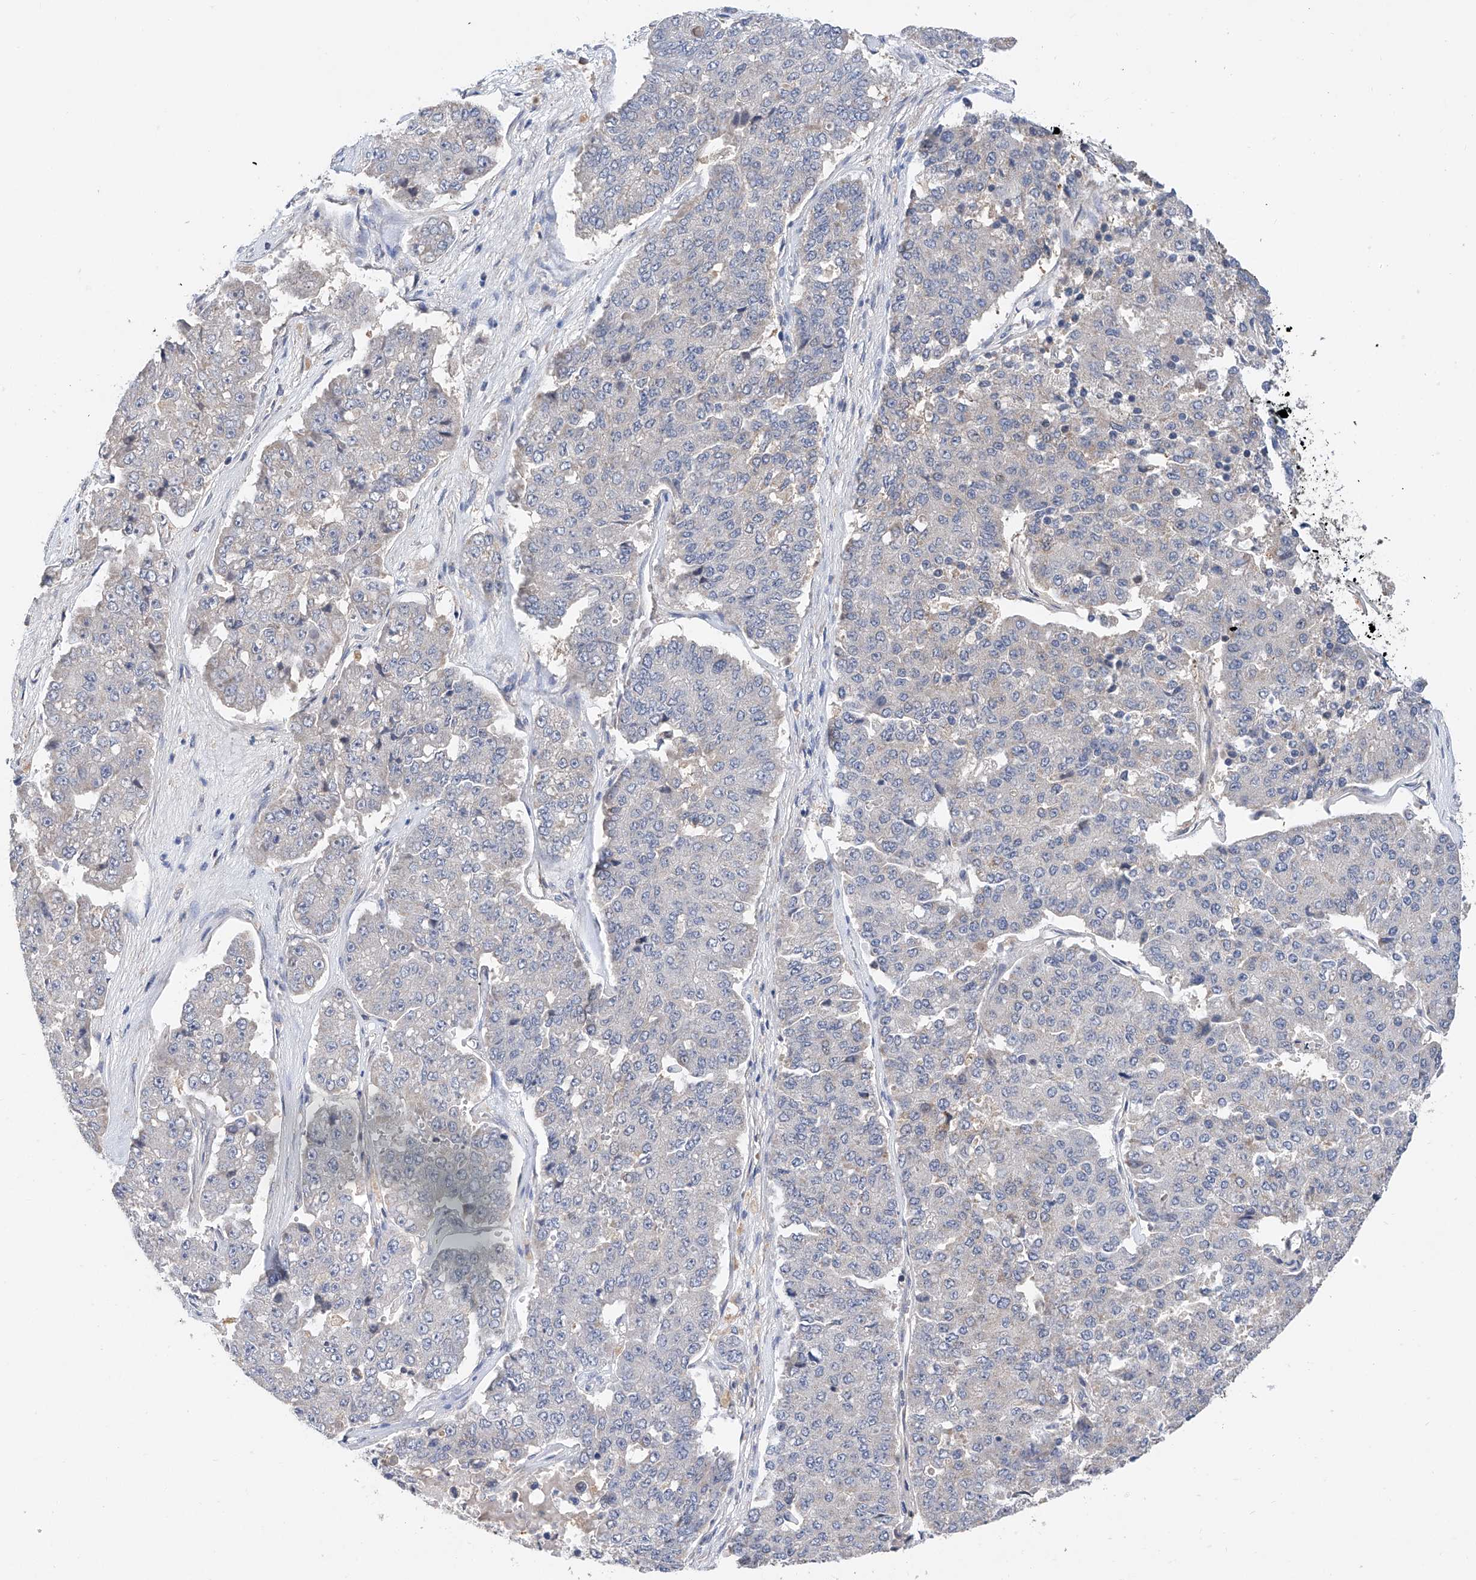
{"staining": {"intensity": "negative", "quantity": "none", "location": "none"}, "tissue": "pancreatic cancer", "cell_type": "Tumor cells", "image_type": "cancer", "snomed": [{"axis": "morphology", "description": "Adenocarcinoma, NOS"}, {"axis": "topography", "description": "Pancreas"}], "caption": "Photomicrograph shows no significant protein staining in tumor cells of pancreatic adenocarcinoma.", "gene": "FUCA2", "patient": {"sex": "male", "age": 50}}